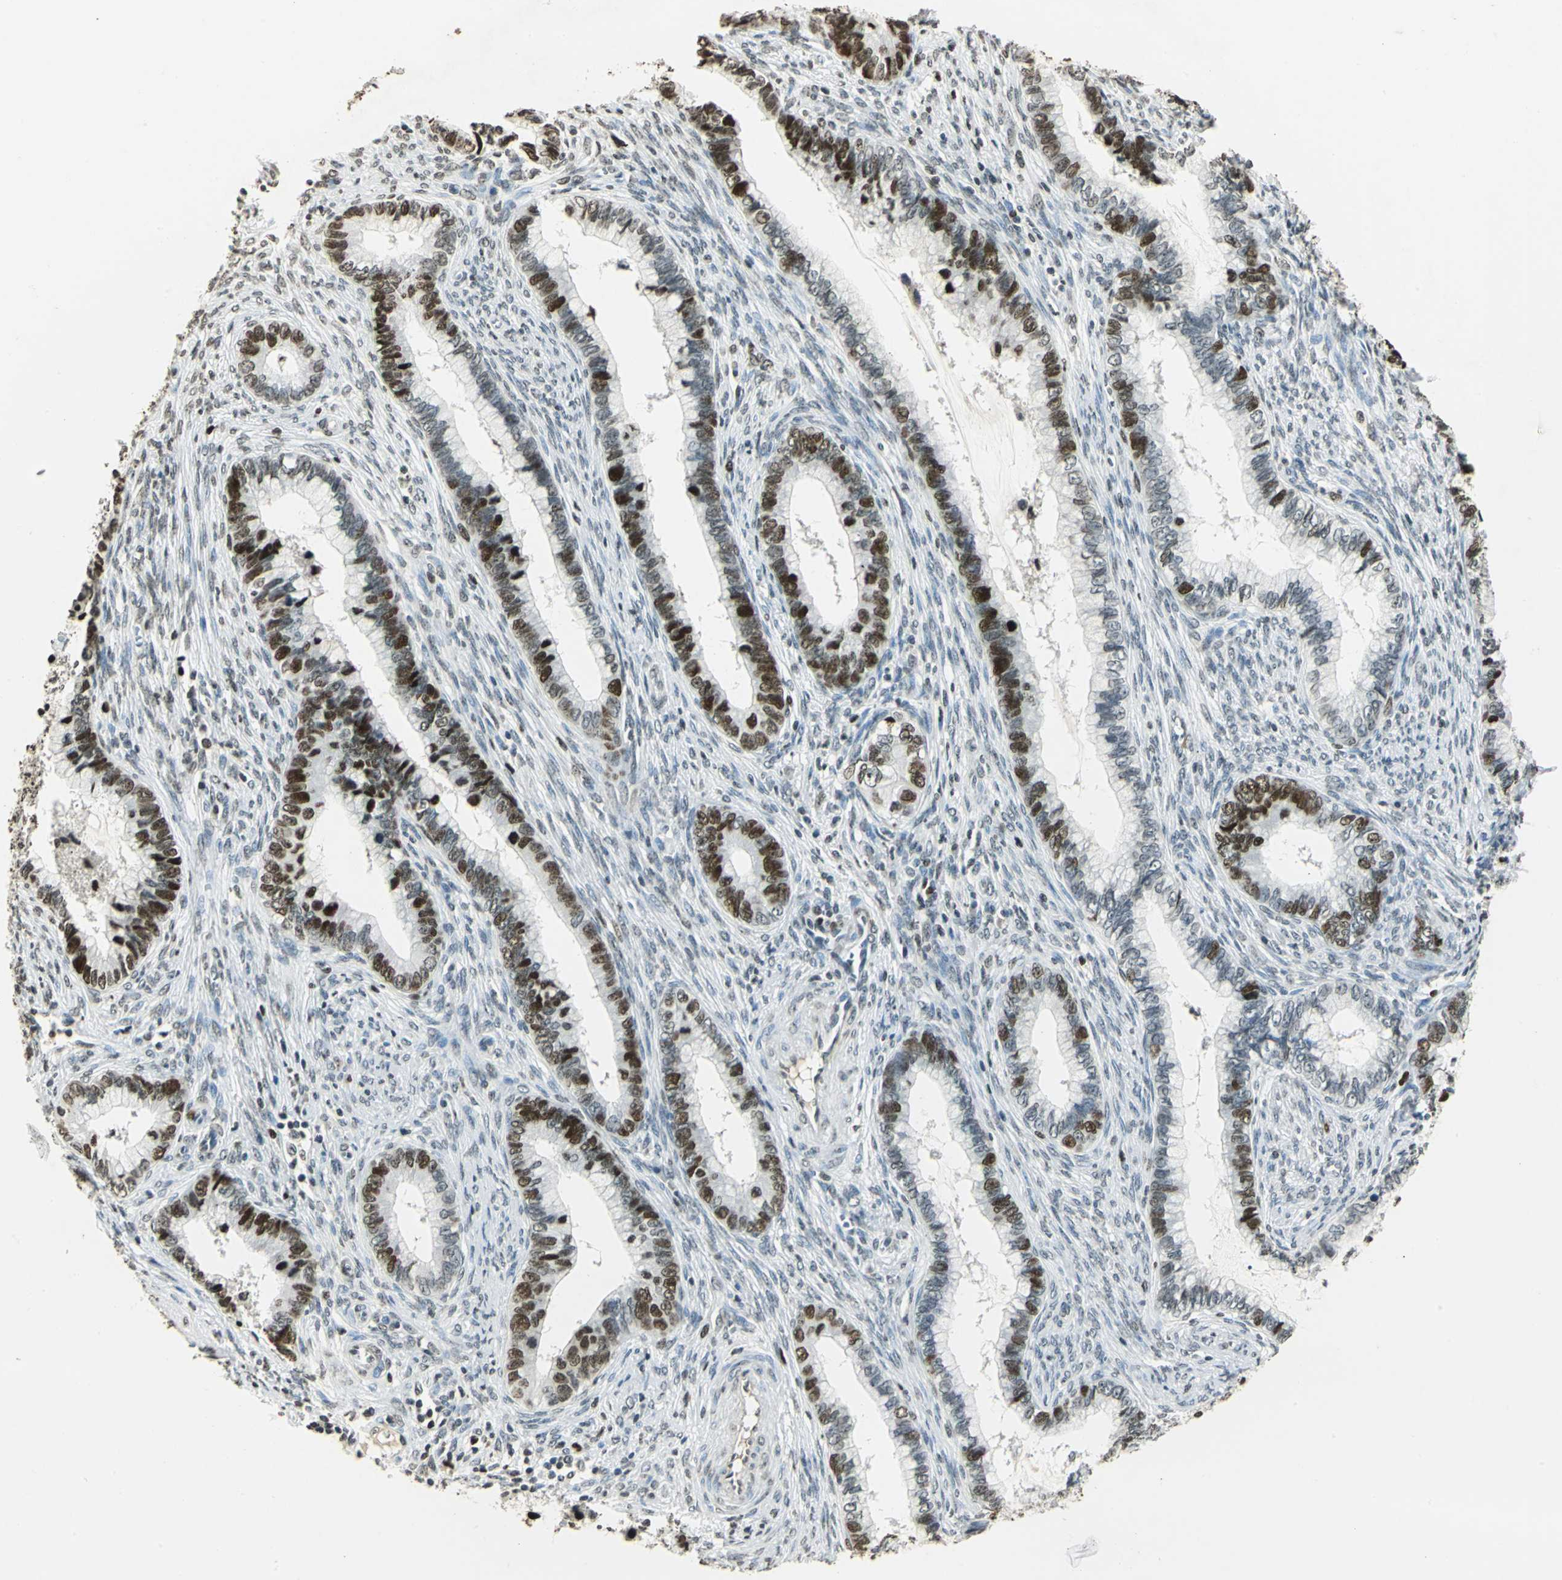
{"staining": {"intensity": "strong", "quantity": ">75%", "location": "nuclear"}, "tissue": "cervical cancer", "cell_type": "Tumor cells", "image_type": "cancer", "snomed": [{"axis": "morphology", "description": "Adenocarcinoma, NOS"}, {"axis": "topography", "description": "Cervix"}], "caption": "A brown stain labels strong nuclear expression of a protein in human cervical adenocarcinoma tumor cells.", "gene": "MCM4", "patient": {"sex": "female", "age": 44}}